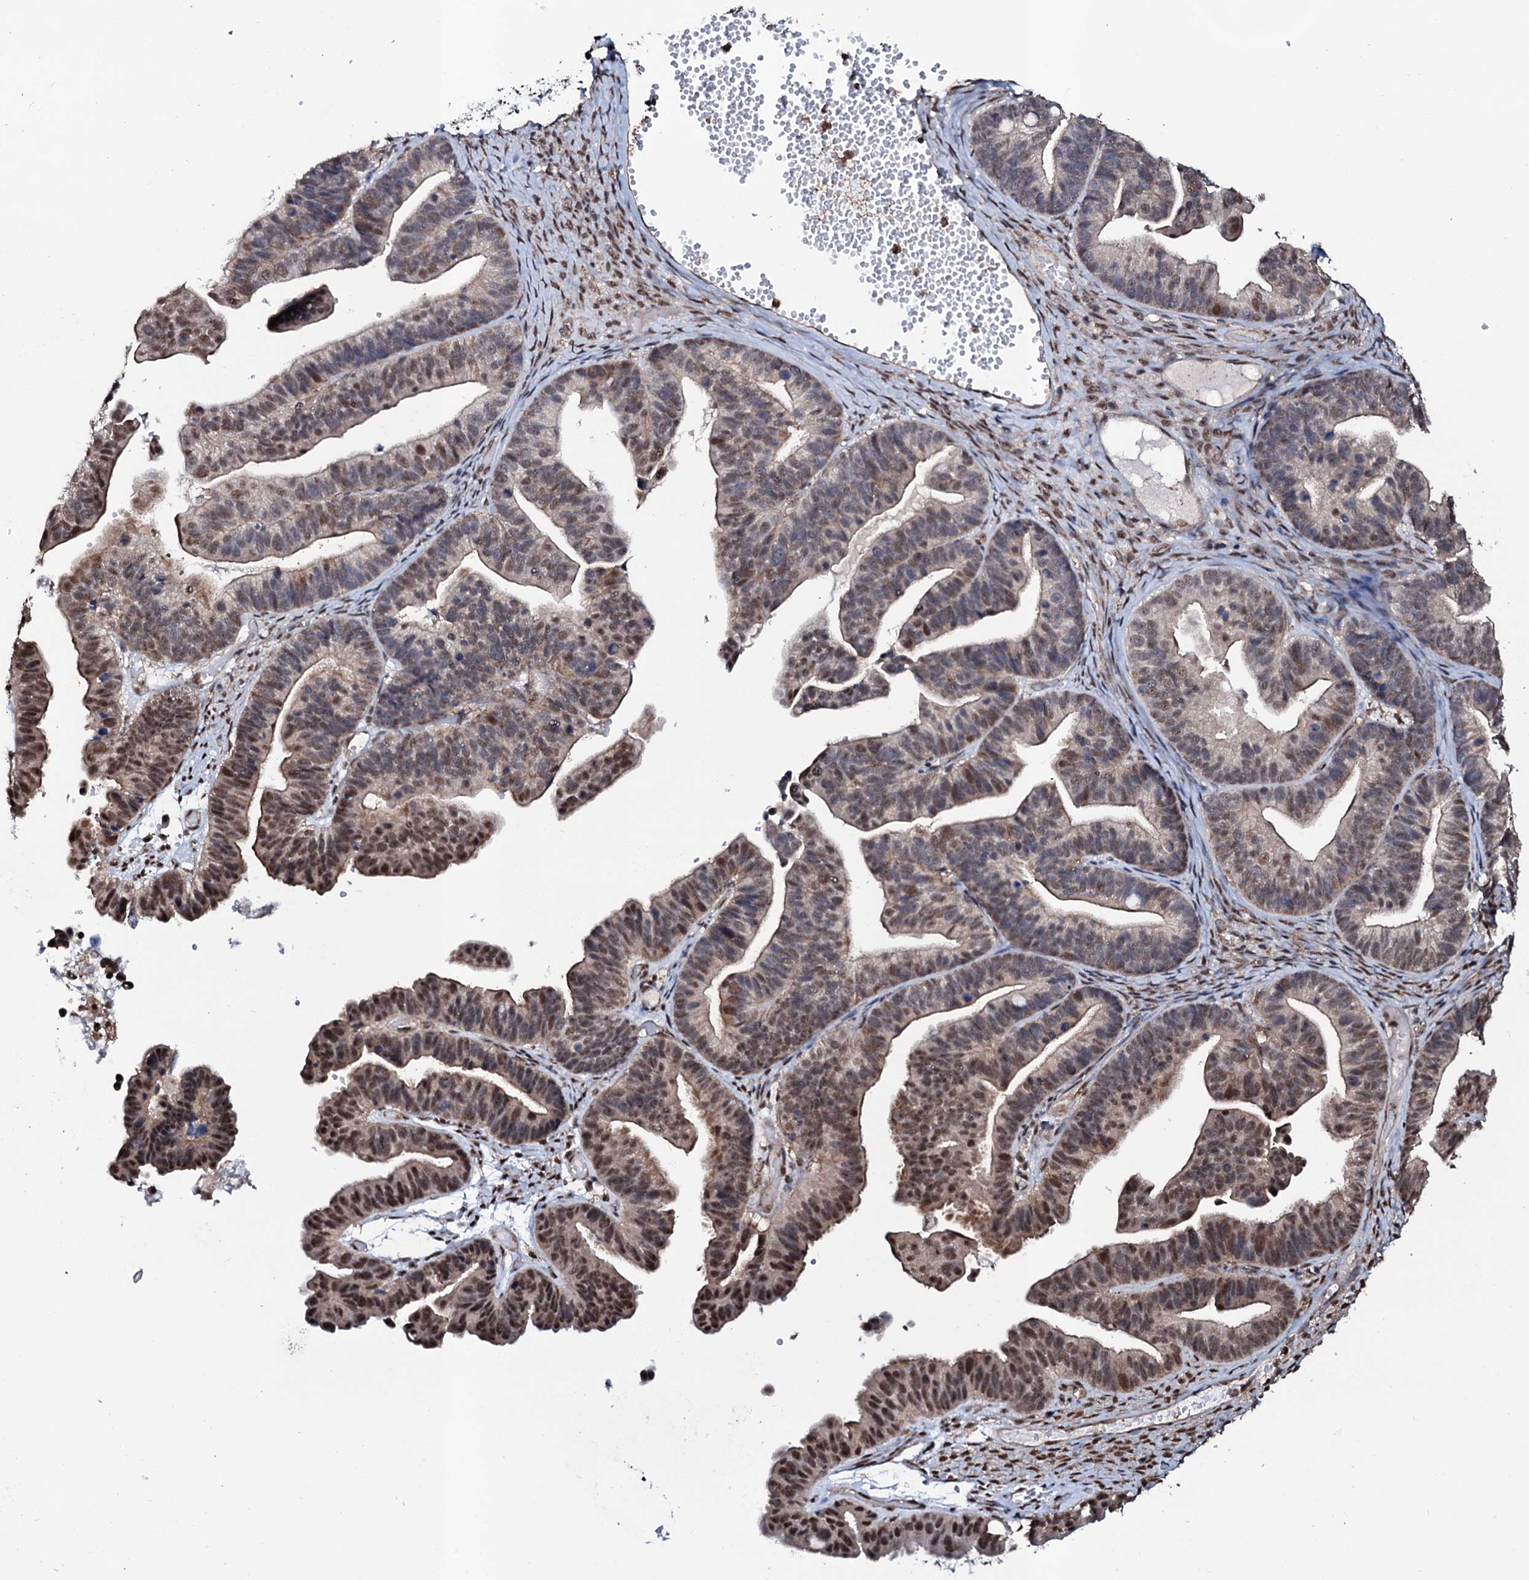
{"staining": {"intensity": "moderate", "quantity": ">75%", "location": "nuclear"}, "tissue": "ovarian cancer", "cell_type": "Tumor cells", "image_type": "cancer", "snomed": [{"axis": "morphology", "description": "Cystadenocarcinoma, serous, NOS"}, {"axis": "topography", "description": "Ovary"}], "caption": "An image showing moderate nuclear staining in approximately >75% of tumor cells in ovarian cancer, as visualized by brown immunohistochemical staining.", "gene": "COG6", "patient": {"sex": "female", "age": 56}}